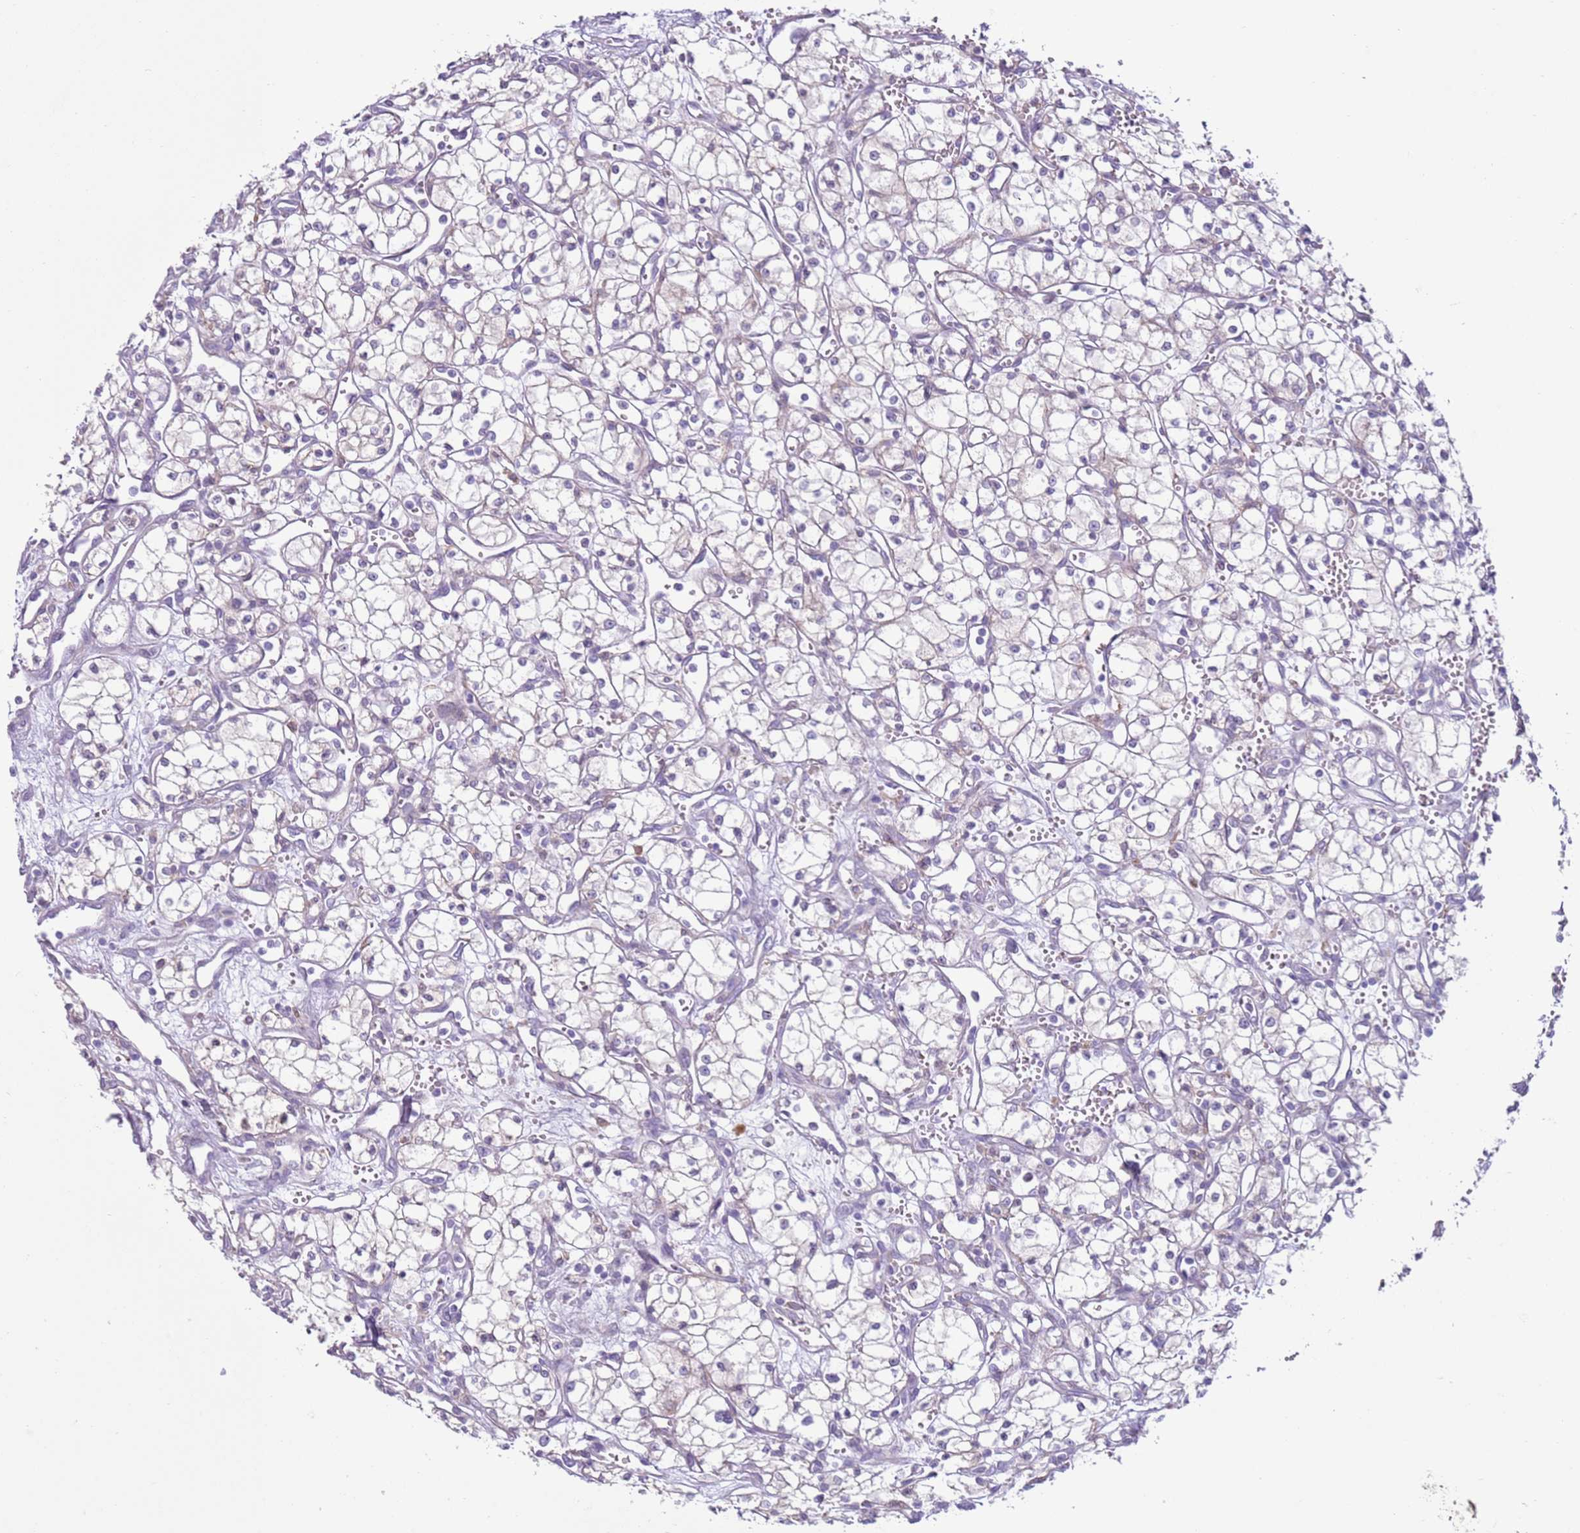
{"staining": {"intensity": "negative", "quantity": "none", "location": "none"}, "tissue": "renal cancer", "cell_type": "Tumor cells", "image_type": "cancer", "snomed": [{"axis": "morphology", "description": "Adenocarcinoma, NOS"}, {"axis": "topography", "description": "Kidney"}], "caption": "Human renal cancer (adenocarcinoma) stained for a protein using immunohistochemistry shows no staining in tumor cells.", "gene": "OAF", "patient": {"sex": "male", "age": 59}}